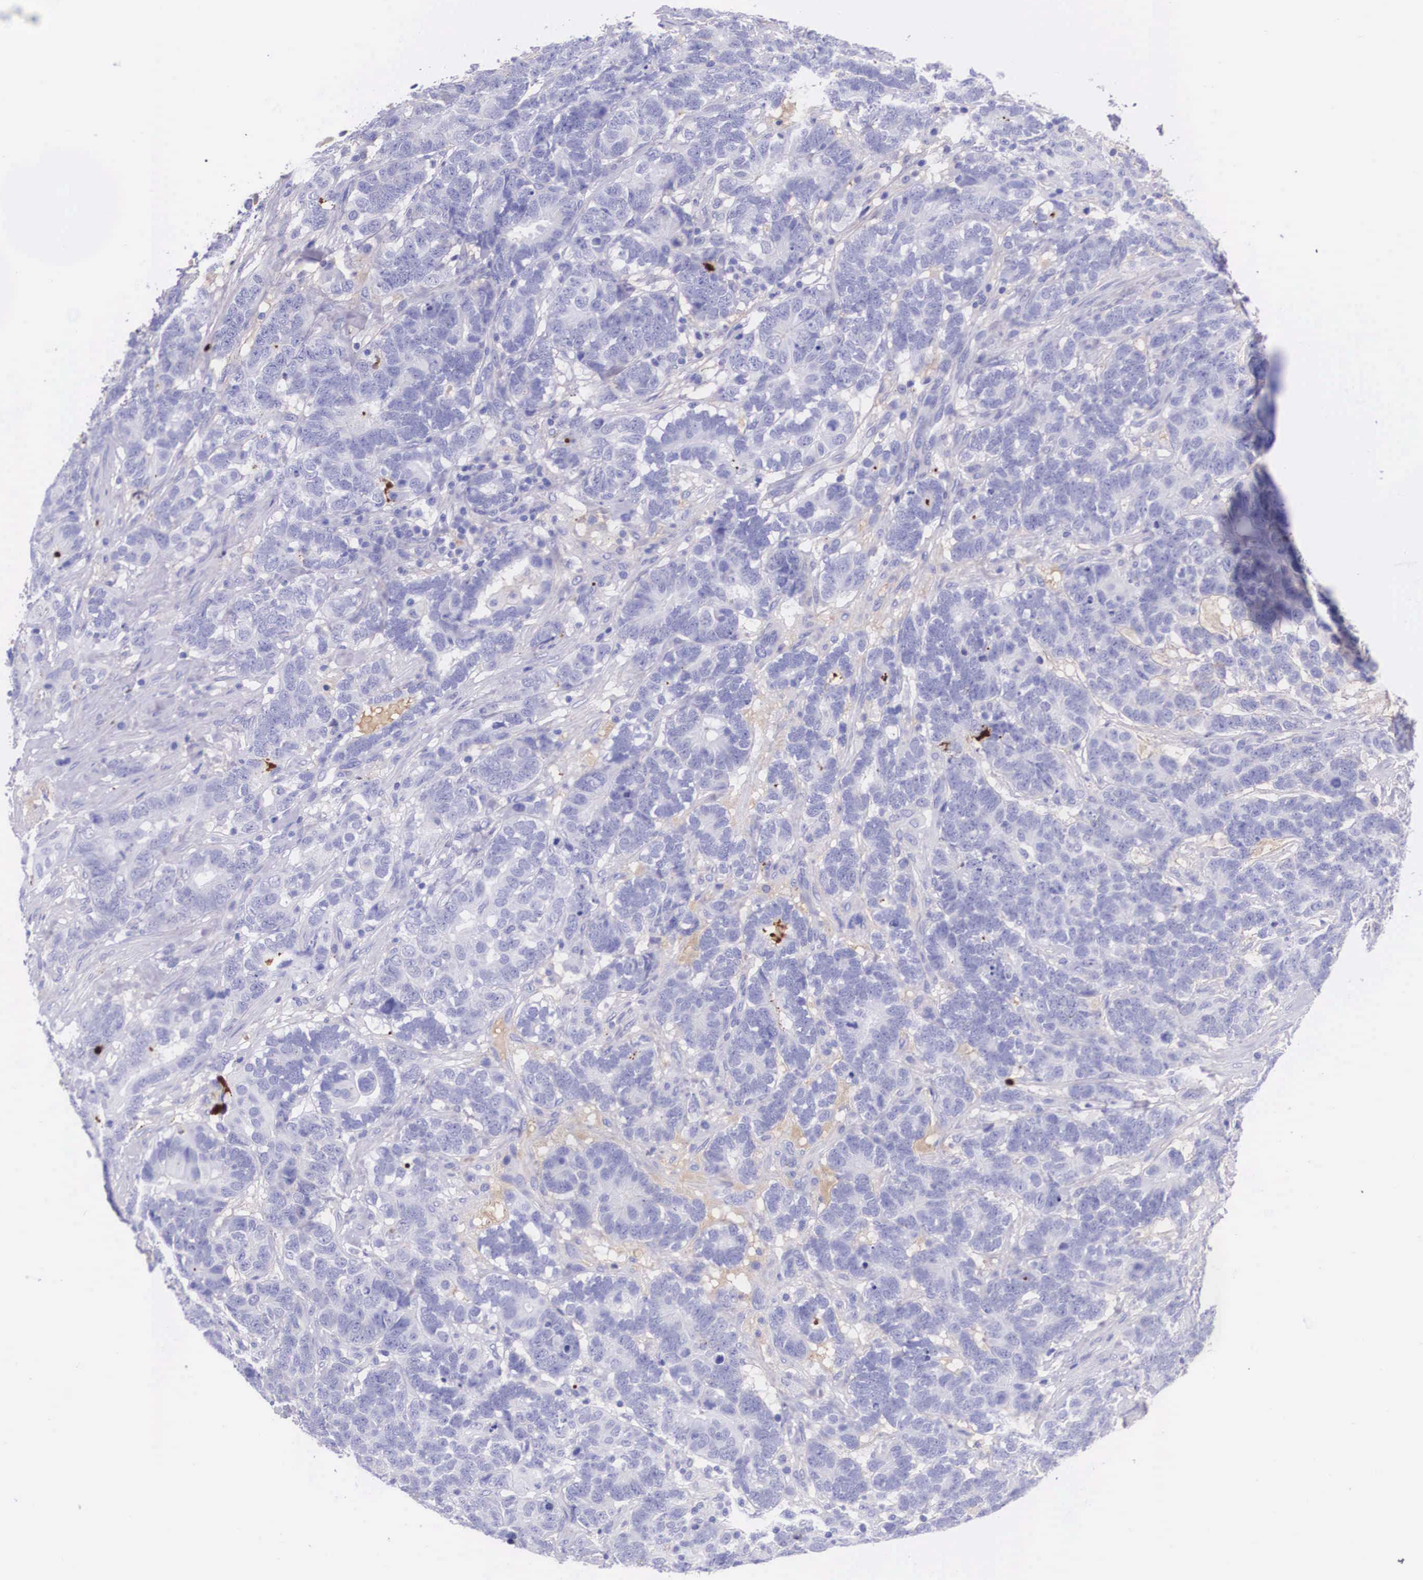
{"staining": {"intensity": "negative", "quantity": "none", "location": "none"}, "tissue": "testis cancer", "cell_type": "Tumor cells", "image_type": "cancer", "snomed": [{"axis": "morphology", "description": "Carcinoma, Embryonal, NOS"}, {"axis": "topography", "description": "Testis"}], "caption": "Tumor cells are negative for brown protein staining in testis embryonal carcinoma. Nuclei are stained in blue.", "gene": "PLG", "patient": {"sex": "male", "age": 26}}